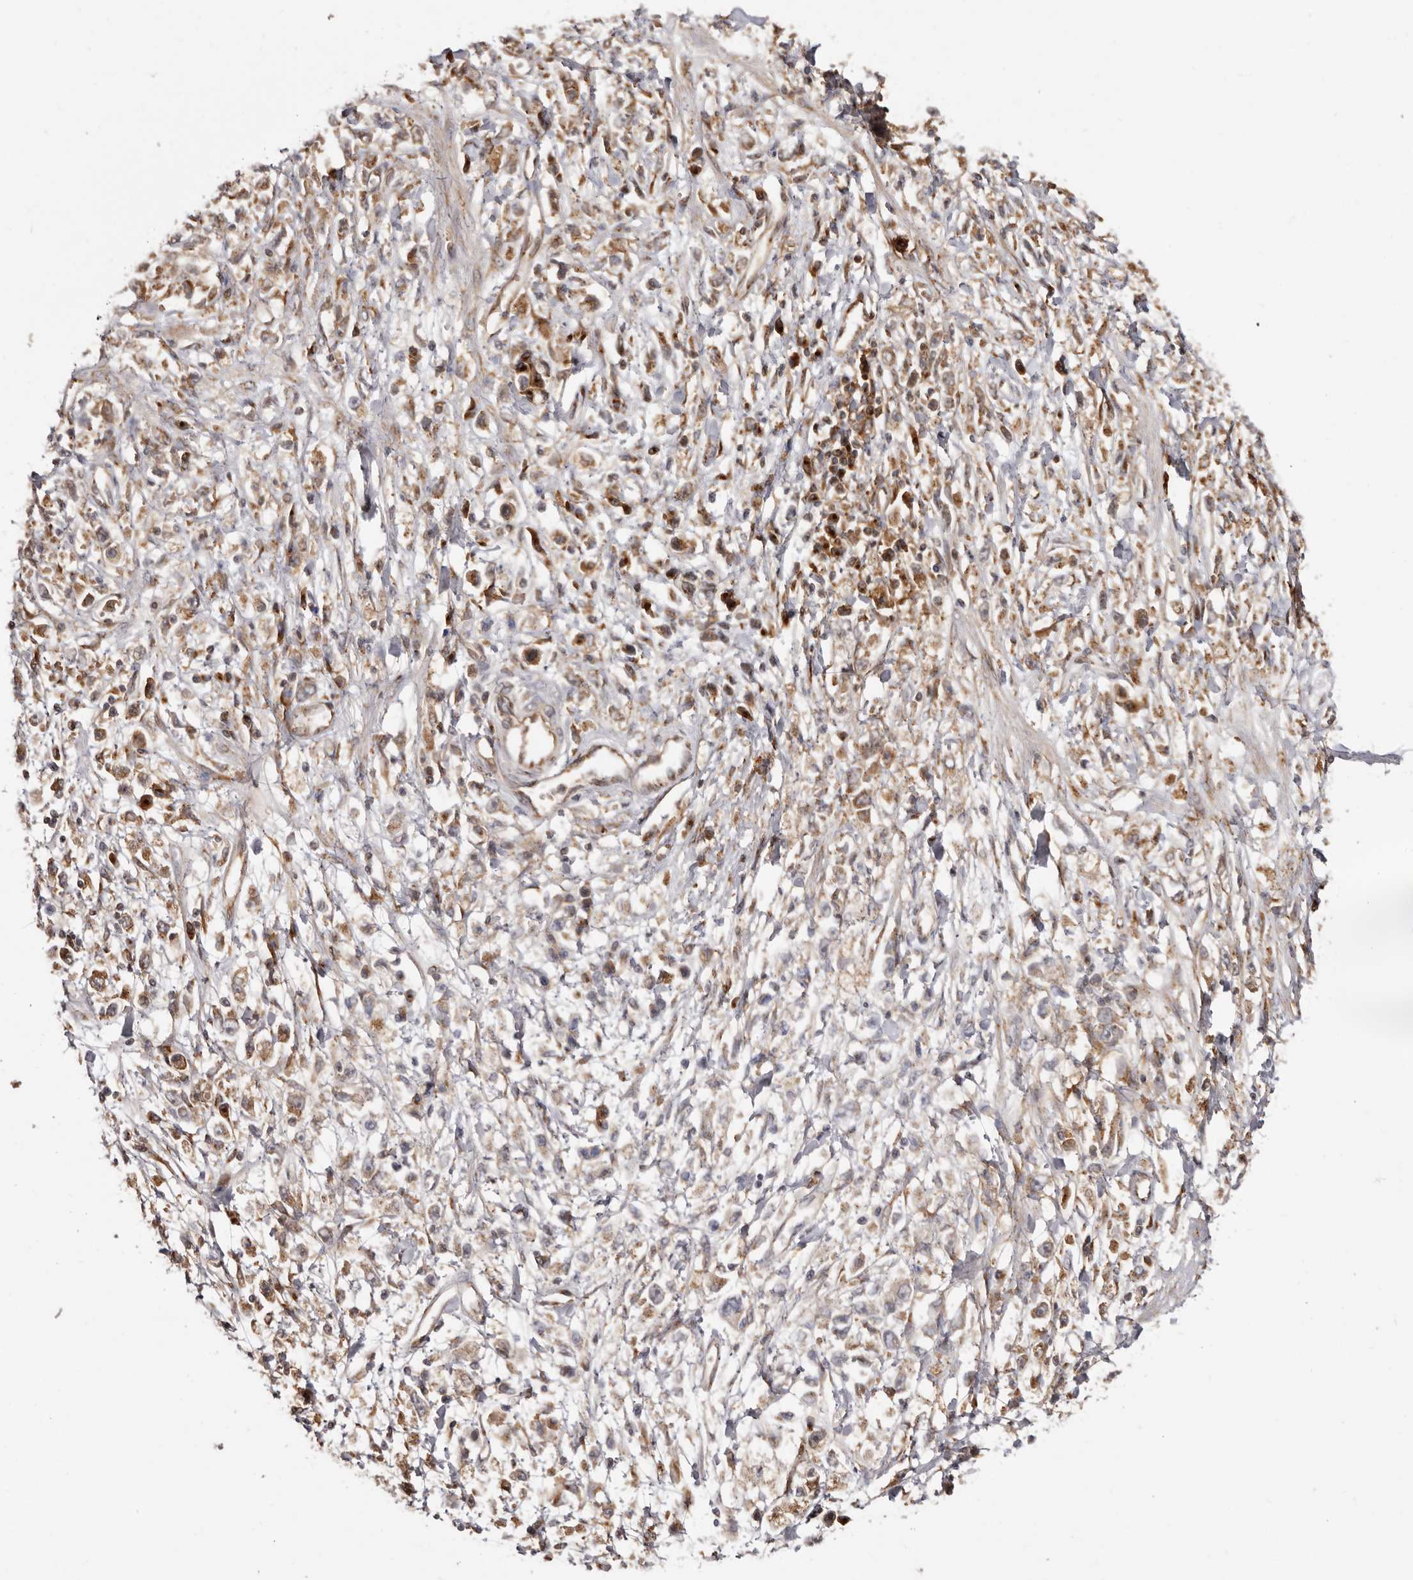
{"staining": {"intensity": "moderate", "quantity": "25%-75%", "location": "cytoplasmic/membranous"}, "tissue": "stomach cancer", "cell_type": "Tumor cells", "image_type": "cancer", "snomed": [{"axis": "morphology", "description": "Adenocarcinoma, NOS"}, {"axis": "topography", "description": "Stomach"}], "caption": "An IHC photomicrograph of tumor tissue is shown. Protein staining in brown highlights moderate cytoplasmic/membranous positivity in stomach cancer (adenocarcinoma) within tumor cells.", "gene": "GPR27", "patient": {"sex": "female", "age": 59}}